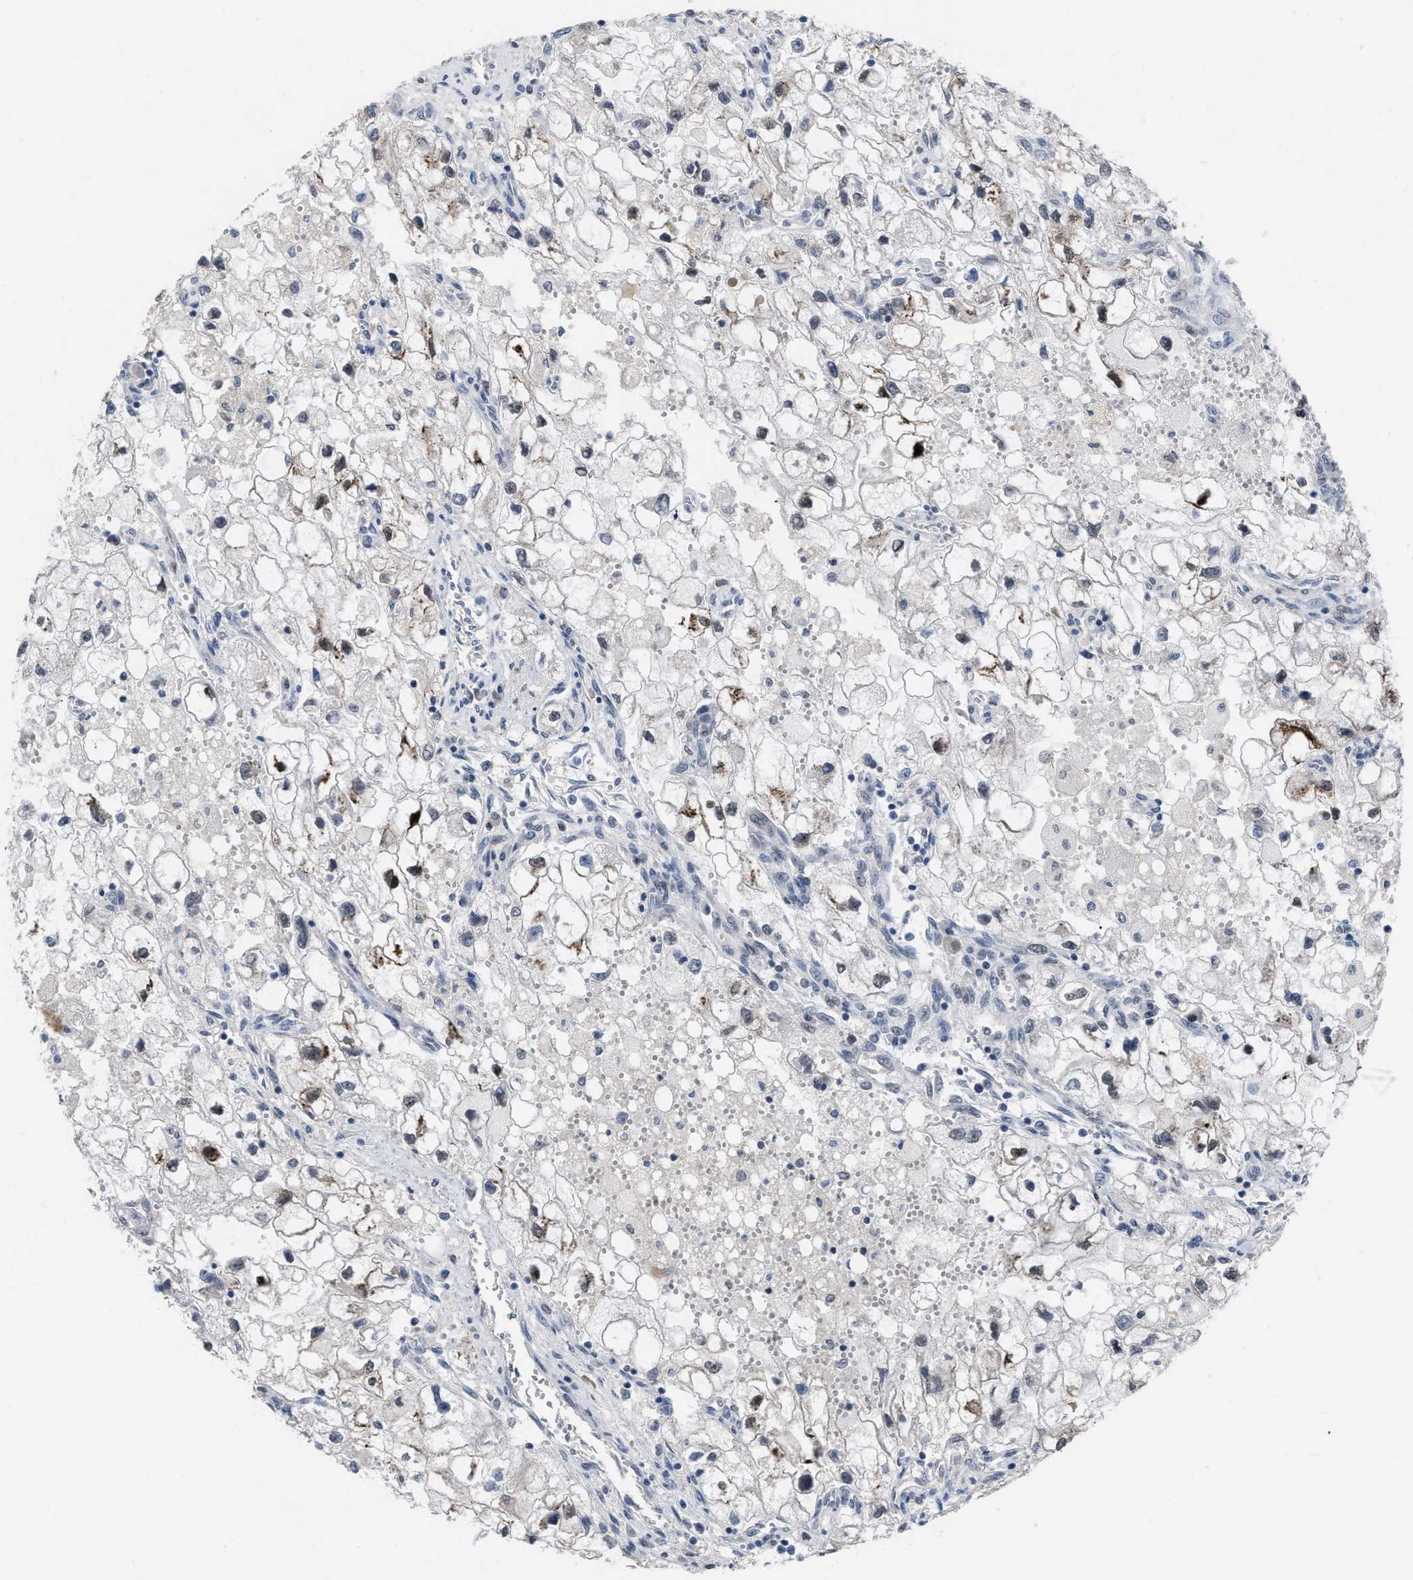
{"staining": {"intensity": "weak", "quantity": "25%-75%", "location": "cytoplasmic/membranous"}, "tissue": "renal cancer", "cell_type": "Tumor cells", "image_type": "cancer", "snomed": [{"axis": "morphology", "description": "Adenocarcinoma, NOS"}, {"axis": "topography", "description": "Kidney"}], "caption": "The image displays immunohistochemical staining of renal cancer. There is weak cytoplasmic/membranous staining is identified in approximately 25%-75% of tumor cells. The staining is performed using DAB (3,3'-diaminobenzidine) brown chromogen to label protein expression. The nuclei are counter-stained blue using hematoxylin.", "gene": "SETDB1", "patient": {"sex": "female", "age": 70}}